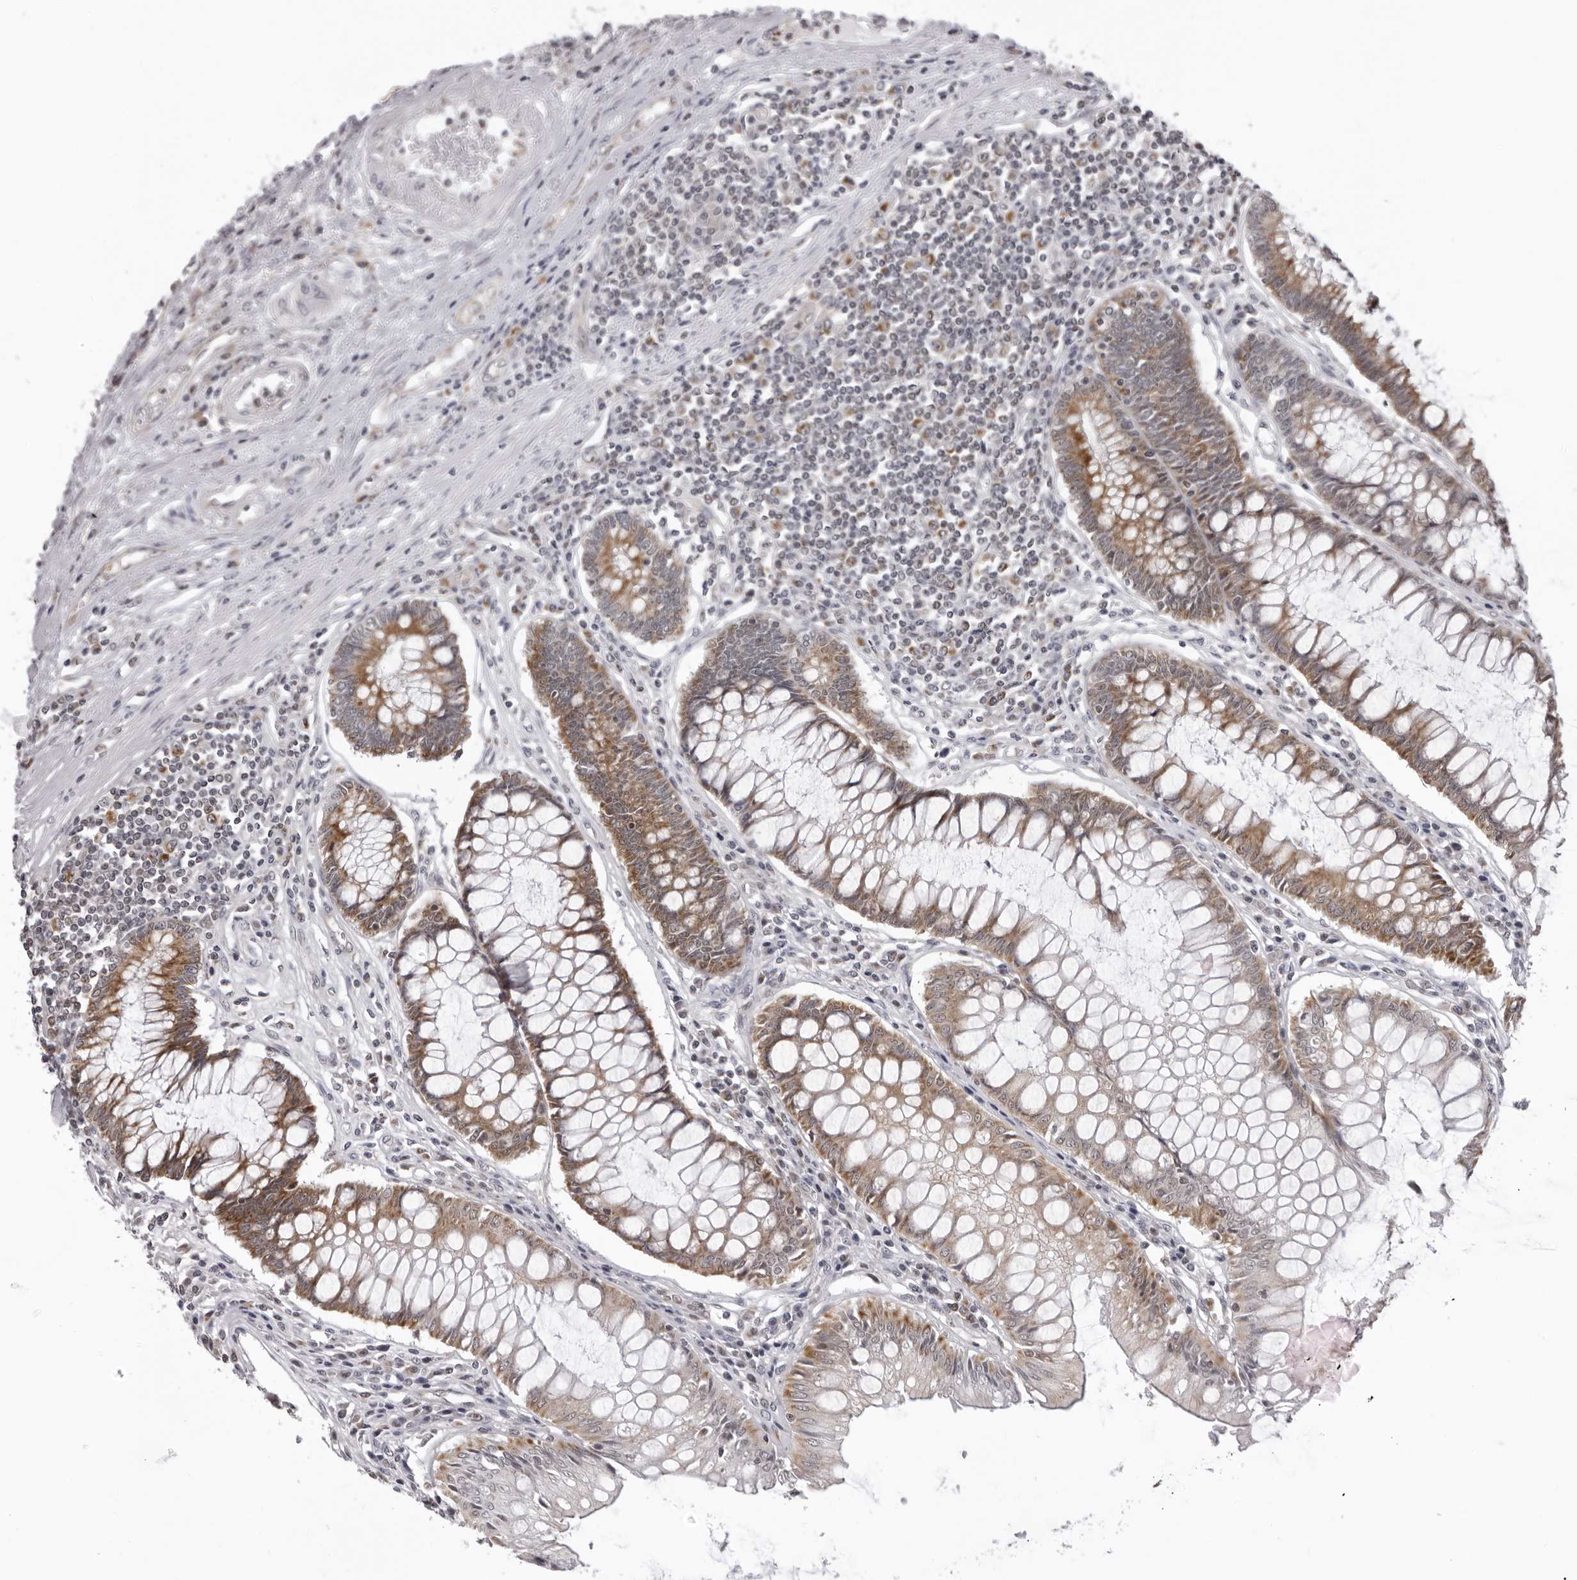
{"staining": {"intensity": "moderate", "quantity": ">75%", "location": "cytoplasmic/membranous"}, "tissue": "colorectal cancer", "cell_type": "Tumor cells", "image_type": "cancer", "snomed": [{"axis": "morphology", "description": "Adenocarcinoma, NOS"}, {"axis": "topography", "description": "Rectum"}], "caption": "Colorectal cancer was stained to show a protein in brown. There is medium levels of moderate cytoplasmic/membranous staining in about >75% of tumor cells.", "gene": "MRPS15", "patient": {"sex": "male", "age": 84}}